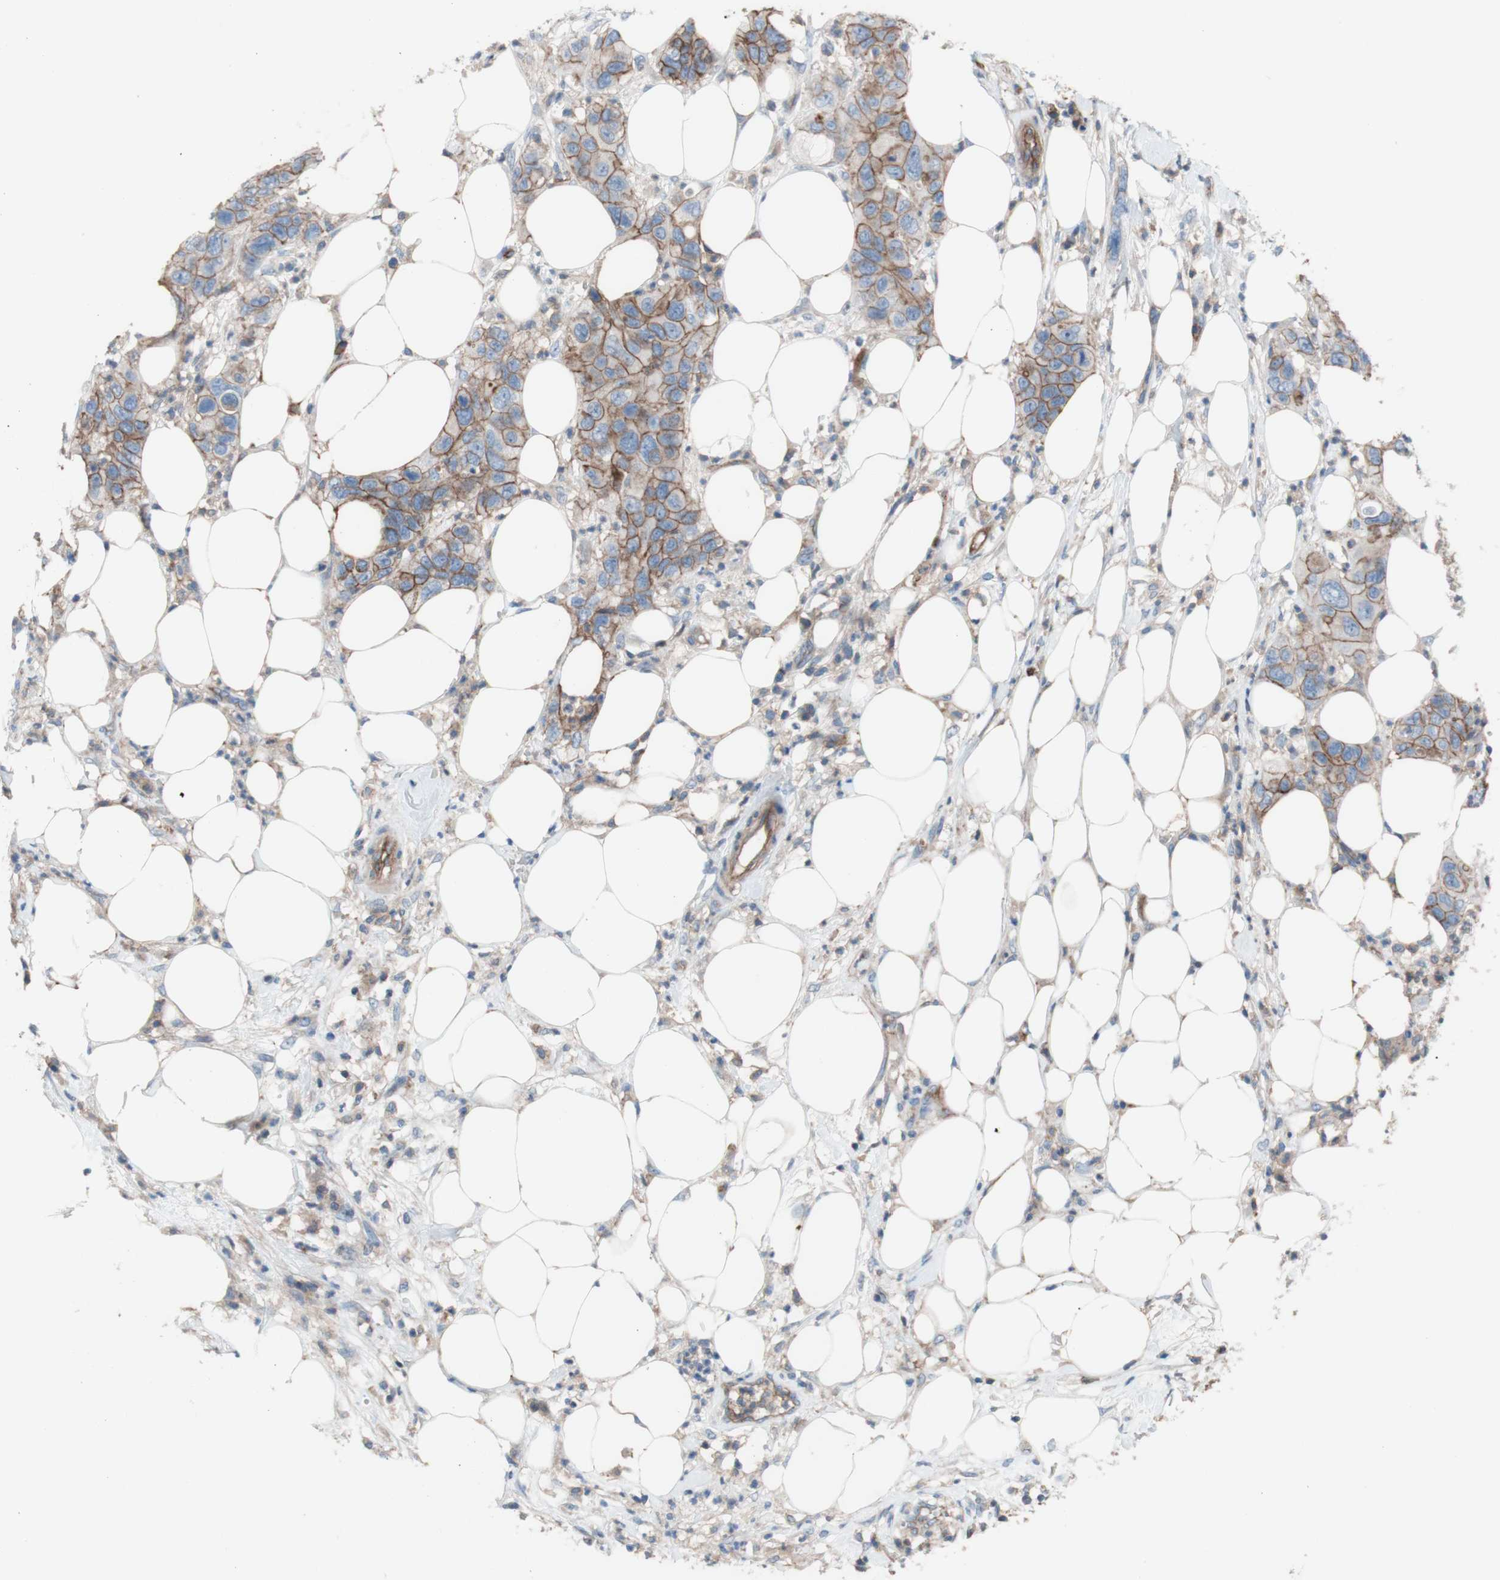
{"staining": {"intensity": "weak", "quantity": ">75%", "location": "cytoplasmic/membranous"}, "tissue": "pancreatic cancer", "cell_type": "Tumor cells", "image_type": "cancer", "snomed": [{"axis": "morphology", "description": "Adenocarcinoma, NOS"}, {"axis": "topography", "description": "Pancreas"}], "caption": "Adenocarcinoma (pancreatic) stained with IHC reveals weak cytoplasmic/membranous expression in approximately >75% of tumor cells.", "gene": "CD46", "patient": {"sex": "female", "age": 71}}